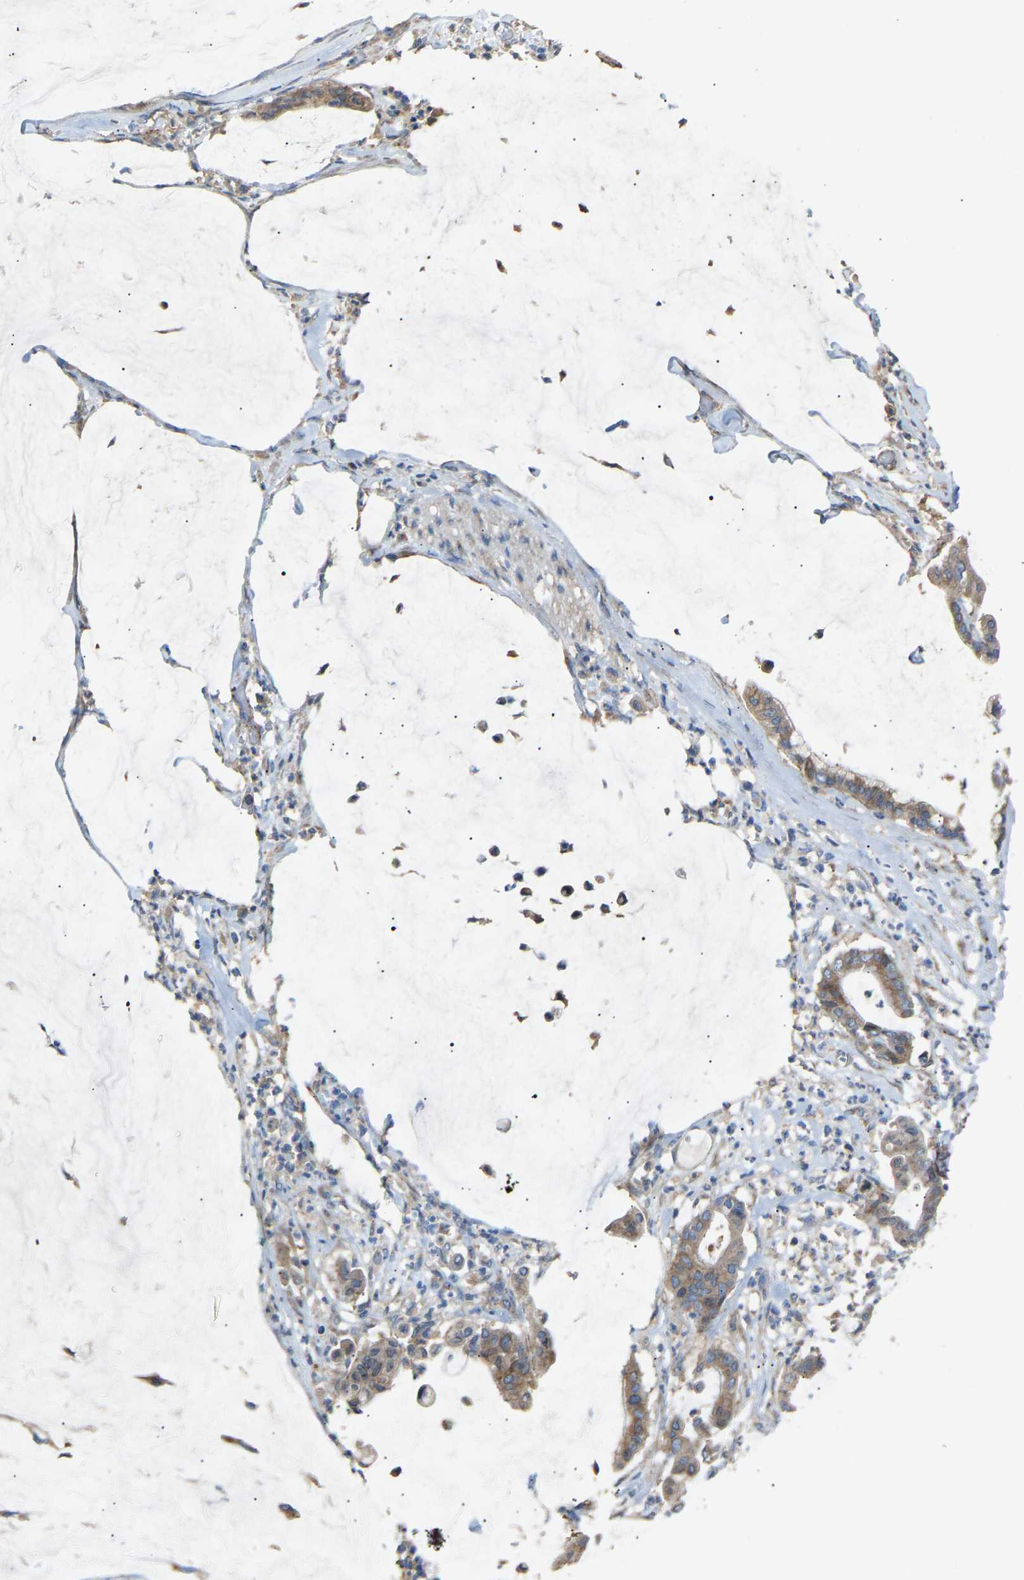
{"staining": {"intensity": "moderate", "quantity": ">75%", "location": "cytoplasmic/membranous"}, "tissue": "pancreatic cancer", "cell_type": "Tumor cells", "image_type": "cancer", "snomed": [{"axis": "morphology", "description": "Adenocarcinoma, NOS"}, {"axis": "topography", "description": "Pancreas"}], "caption": "Immunohistochemical staining of pancreatic adenocarcinoma exhibits moderate cytoplasmic/membranous protein staining in approximately >75% of tumor cells. (brown staining indicates protein expression, while blue staining denotes nuclei).", "gene": "RGP1", "patient": {"sex": "male", "age": 41}}